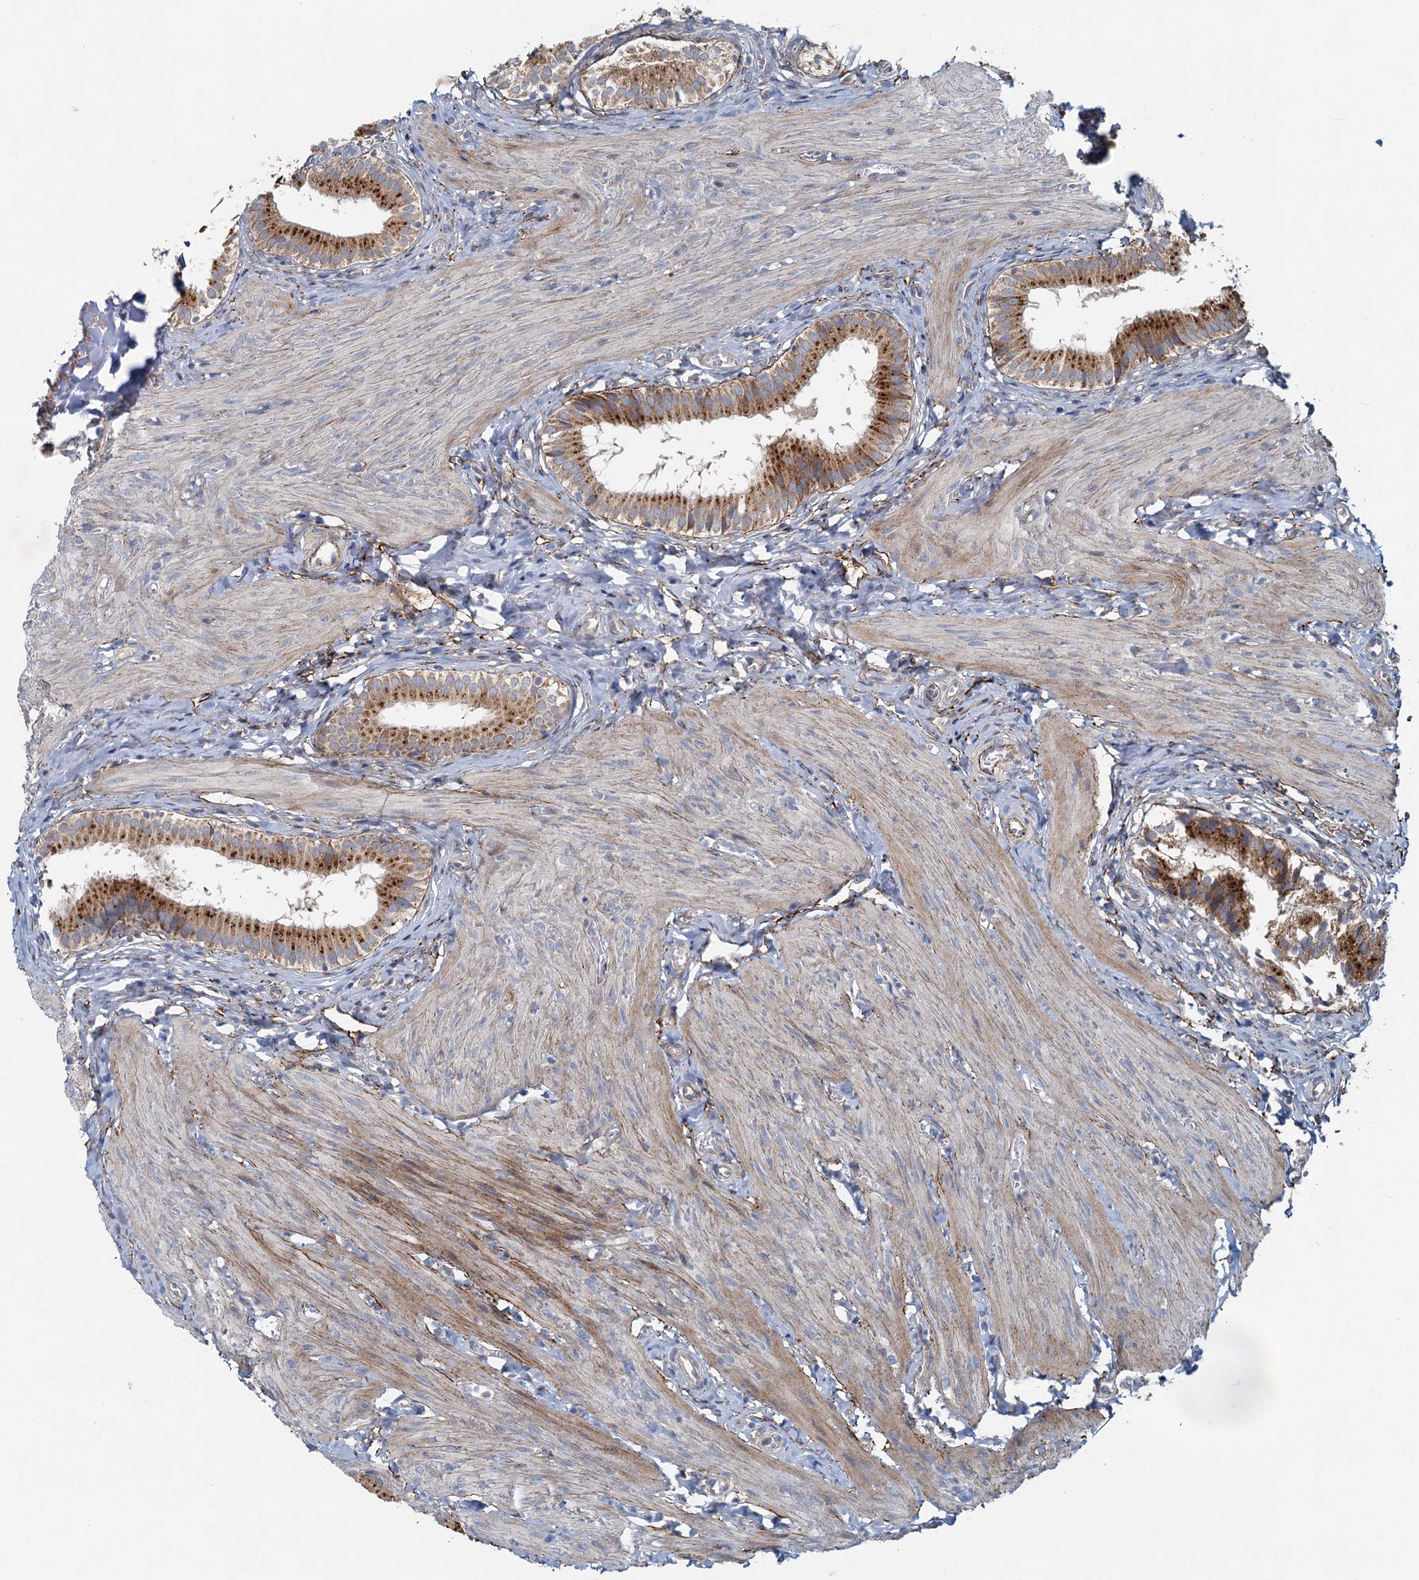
{"staining": {"intensity": "strong", "quantity": ">75%", "location": "cytoplasmic/membranous"}, "tissue": "gallbladder", "cell_type": "Glandular cells", "image_type": "normal", "snomed": [{"axis": "morphology", "description": "Normal tissue, NOS"}, {"axis": "topography", "description": "Gallbladder"}], "caption": "This micrograph exhibits IHC staining of benign human gallbladder, with high strong cytoplasmic/membranous expression in about >75% of glandular cells.", "gene": "ADCY2", "patient": {"sex": "female", "age": 47}}